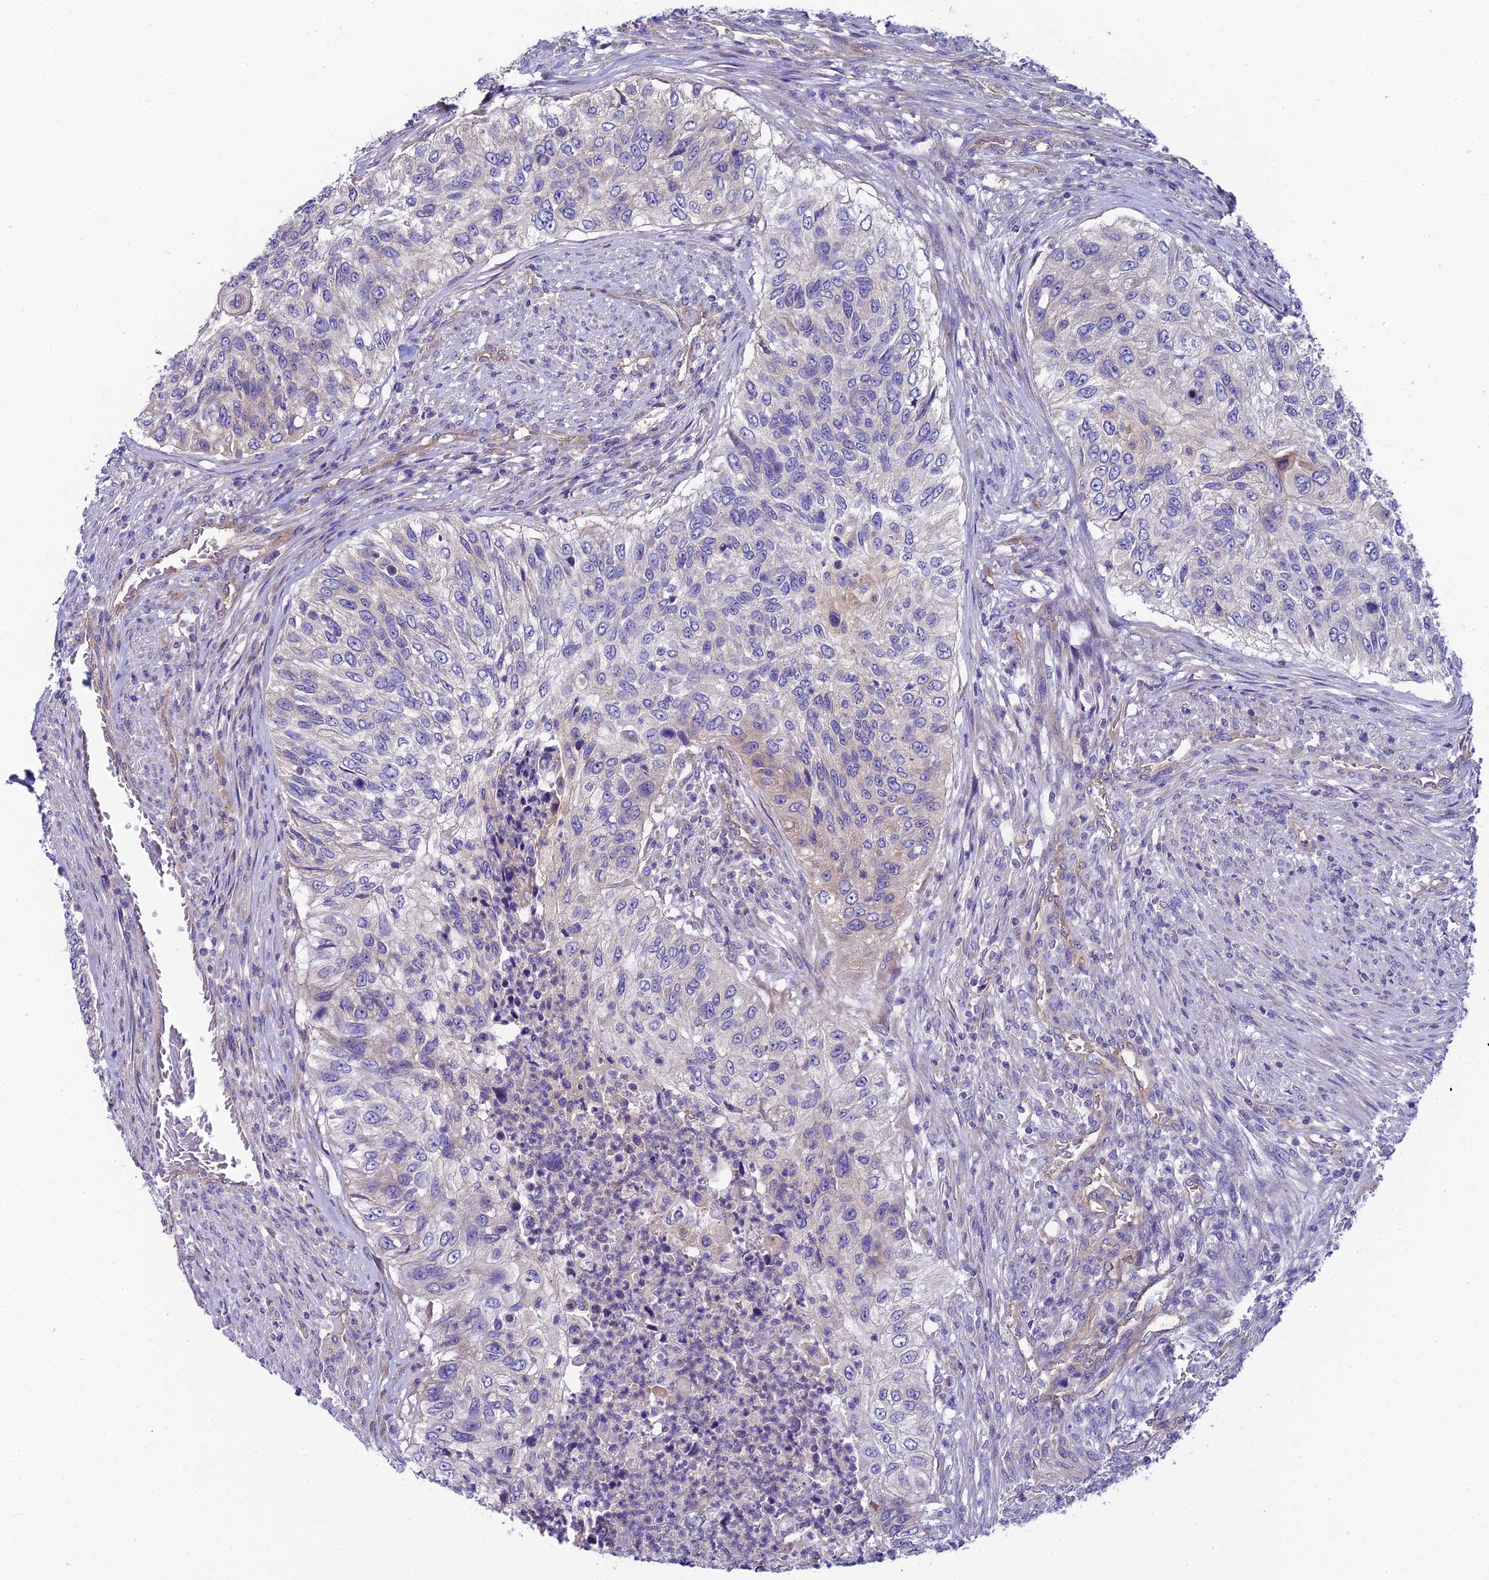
{"staining": {"intensity": "negative", "quantity": "none", "location": "none"}, "tissue": "urothelial cancer", "cell_type": "Tumor cells", "image_type": "cancer", "snomed": [{"axis": "morphology", "description": "Urothelial carcinoma, High grade"}, {"axis": "topography", "description": "Urinary bladder"}], "caption": "A micrograph of urothelial cancer stained for a protein displays no brown staining in tumor cells.", "gene": "PPFIA3", "patient": {"sex": "female", "age": 60}}